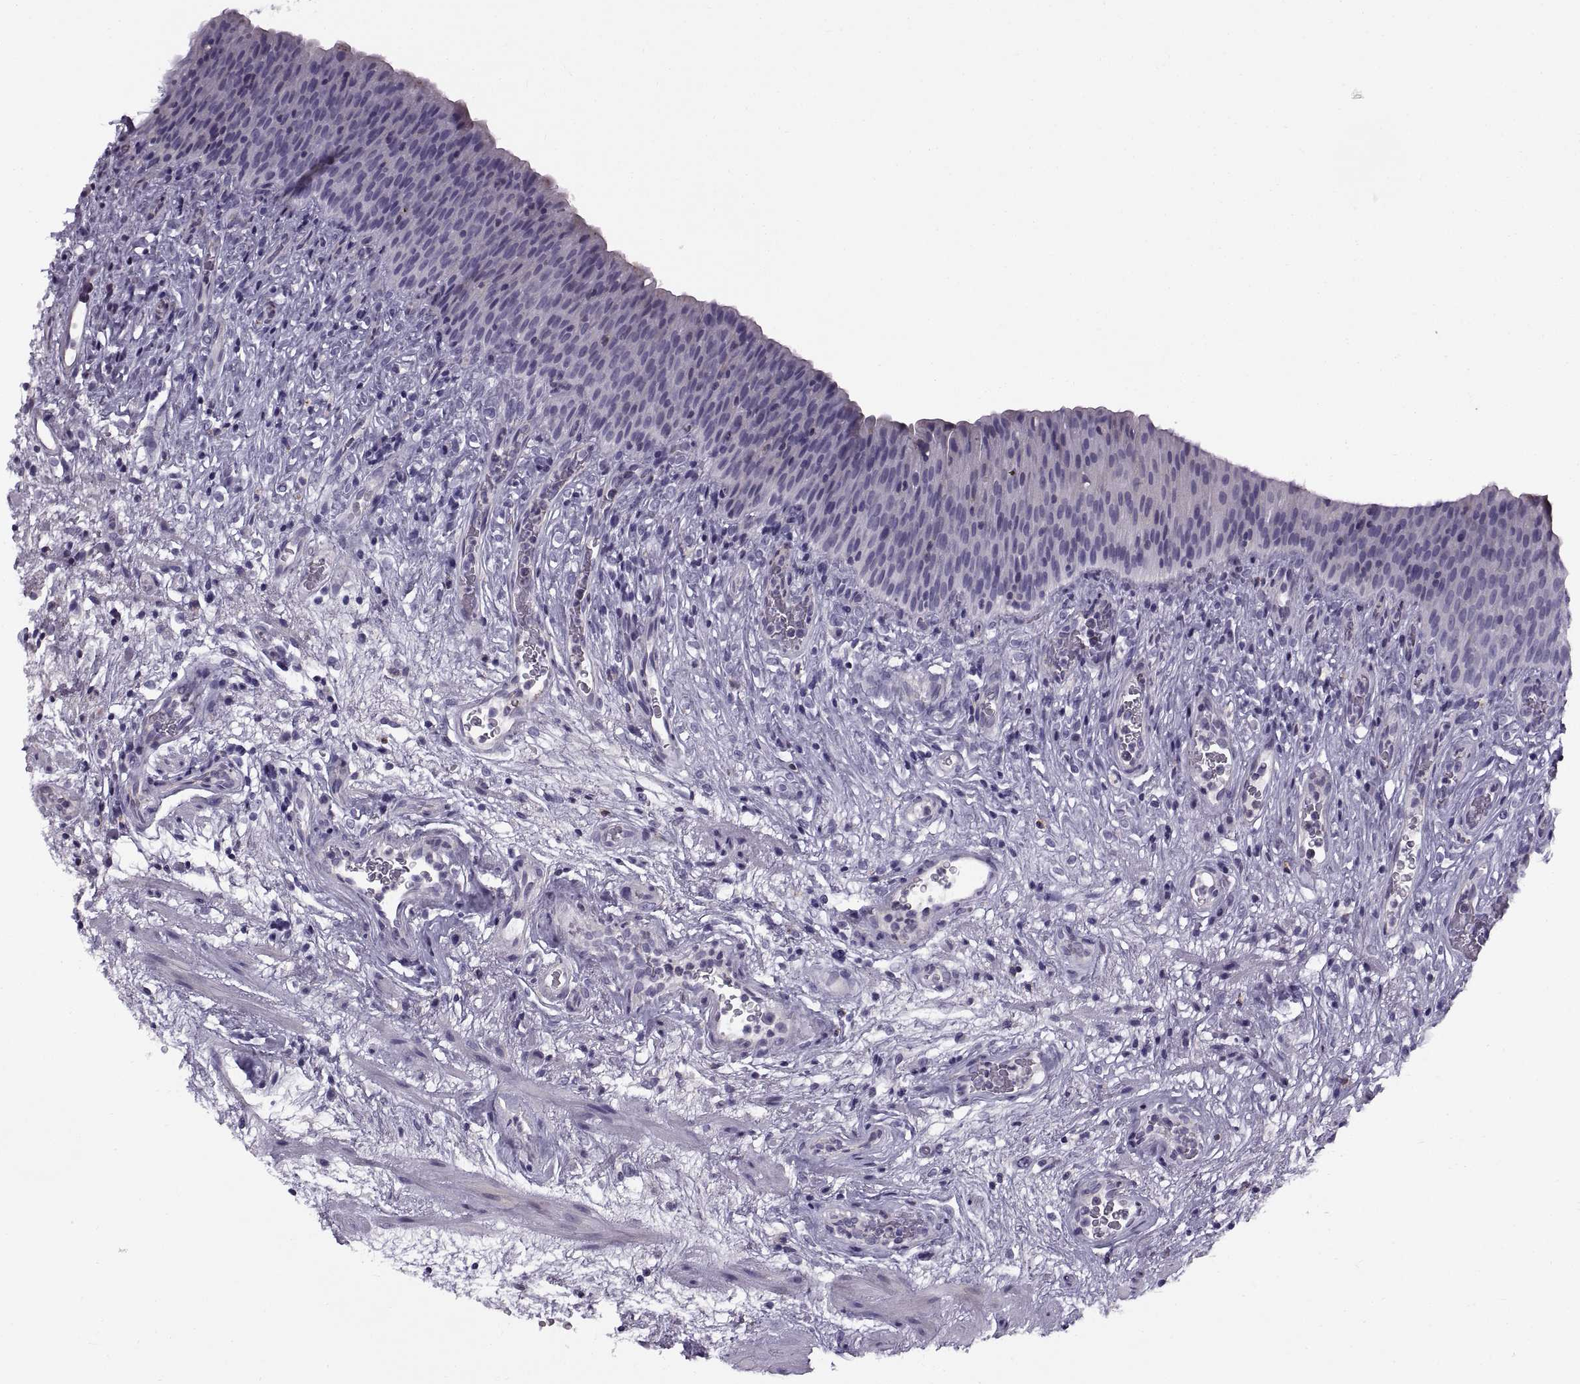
{"staining": {"intensity": "negative", "quantity": "none", "location": "none"}, "tissue": "urinary bladder", "cell_type": "Urothelial cells", "image_type": "normal", "snomed": [{"axis": "morphology", "description": "Normal tissue, NOS"}, {"axis": "topography", "description": "Urinary bladder"}], "caption": "The micrograph exhibits no staining of urothelial cells in unremarkable urinary bladder.", "gene": "CALCR", "patient": {"sex": "male", "age": 76}}